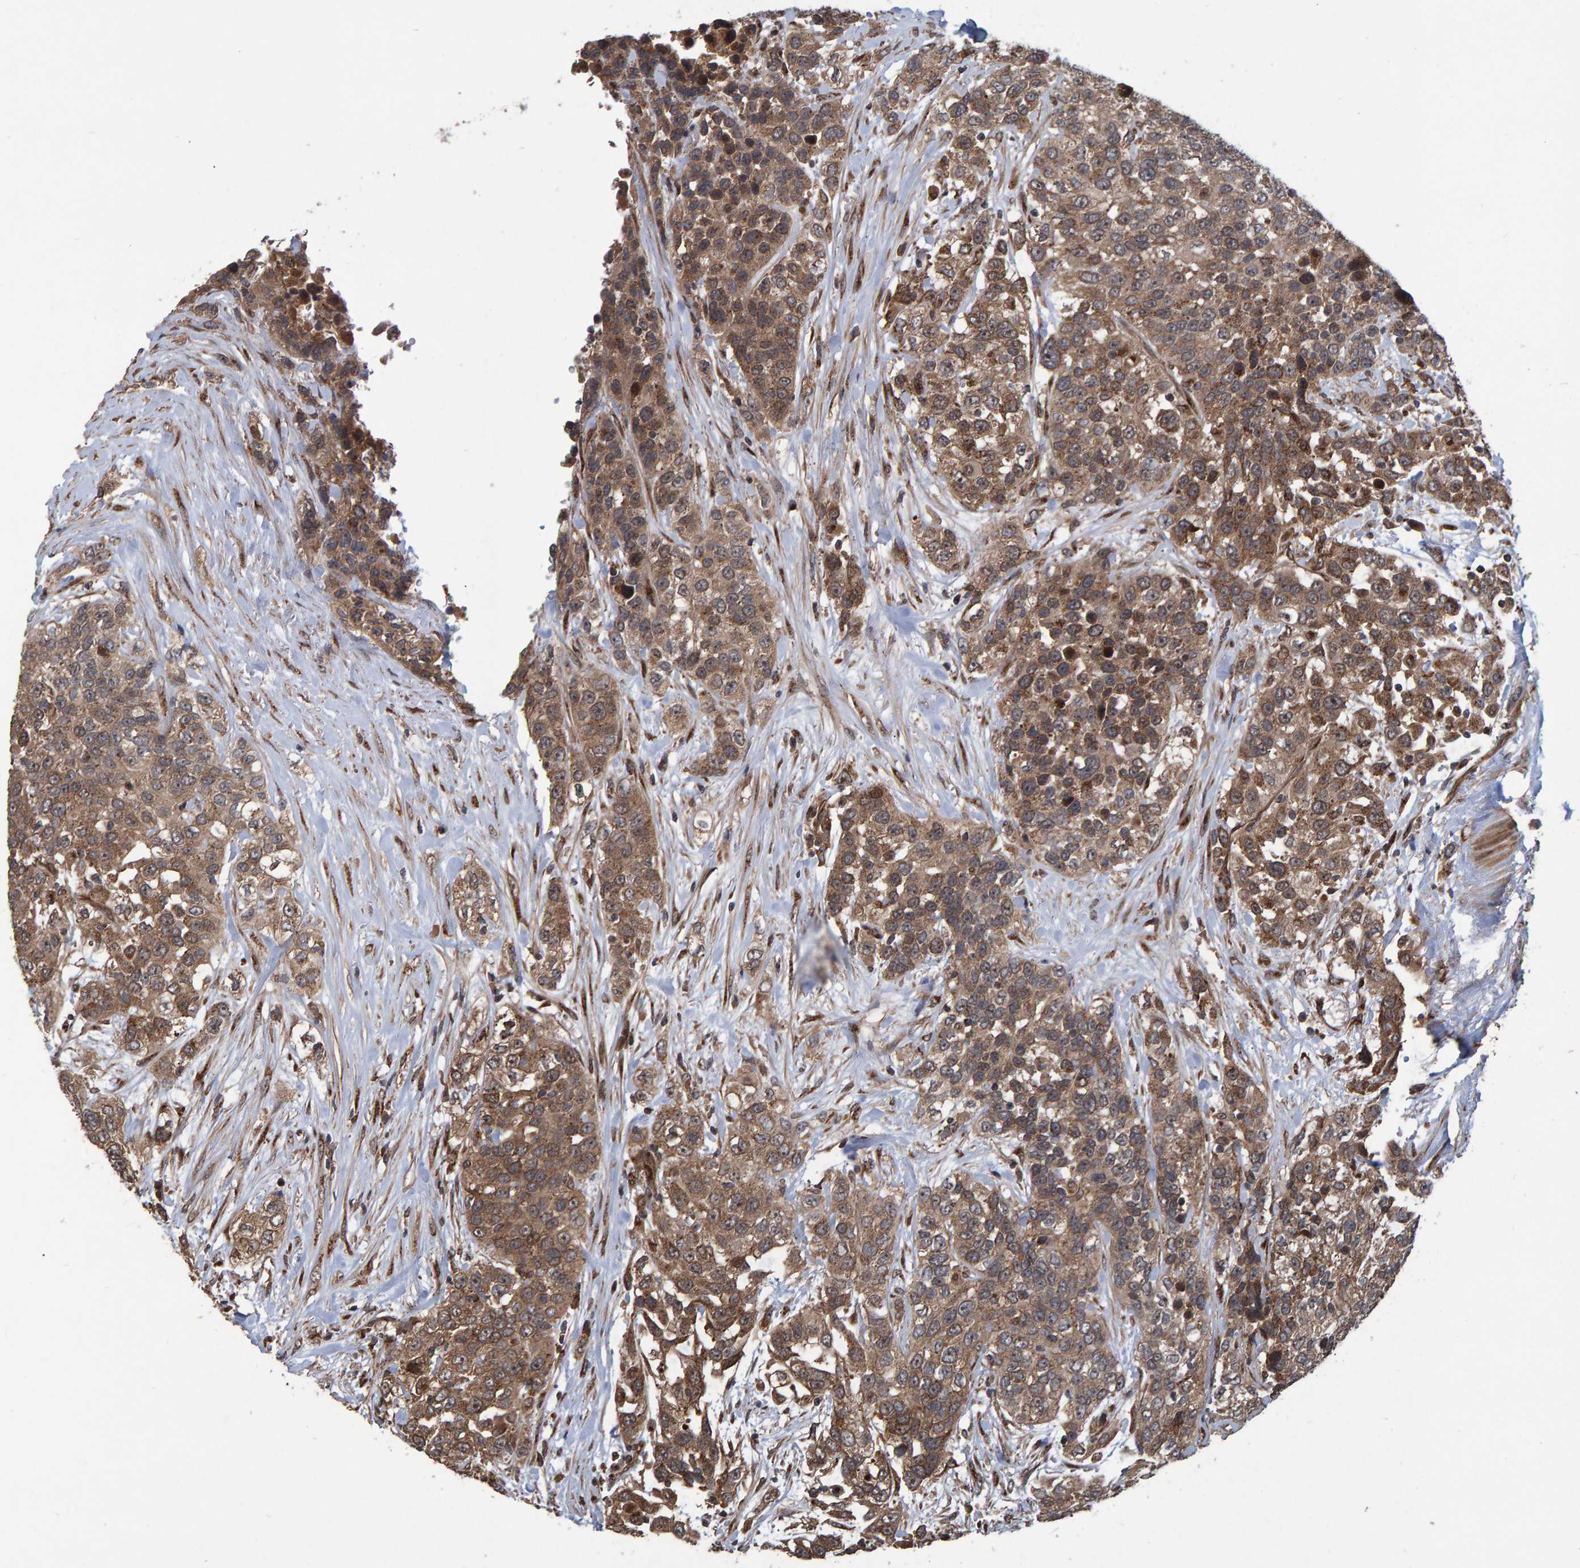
{"staining": {"intensity": "moderate", "quantity": ">75%", "location": "cytoplasmic/membranous,nuclear"}, "tissue": "urothelial cancer", "cell_type": "Tumor cells", "image_type": "cancer", "snomed": [{"axis": "morphology", "description": "Urothelial carcinoma, High grade"}, {"axis": "topography", "description": "Urinary bladder"}], "caption": "Protein expression analysis of urothelial cancer displays moderate cytoplasmic/membranous and nuclear positivity in about >75% of tumor cells. (Brightfield microscopy of DAB IHC at high magnification).", "gene": "TRIM68", "patient": {"sex": "female", "age": 80}}